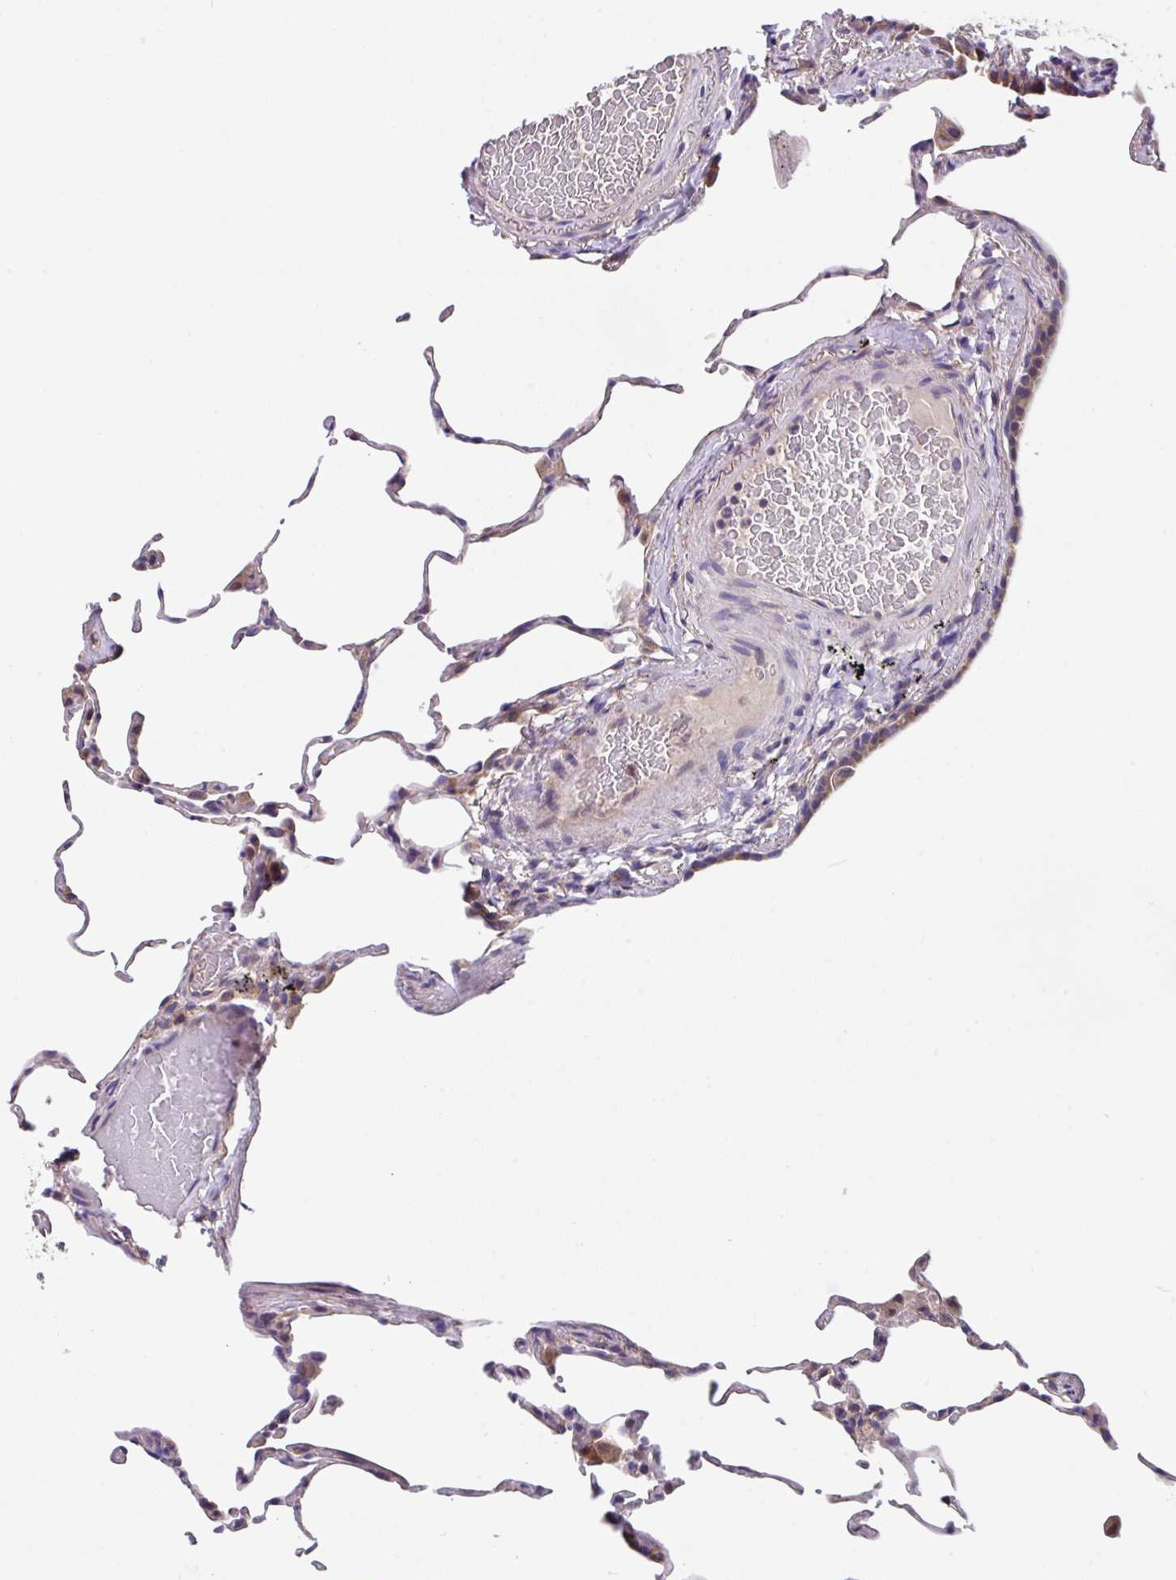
{"staining": {"intensity": "negative", "quantity": "none", "location": "none"}, "tissue": "lung", "cell_type": "Alveolar cells", "image_type": "normal", "snomed": [{"axis": "morphology", "description": "Normal tissue, NOS"}, {"axis": "topography", "description": "Lung"}], "caption": "Alveolar cells are negative for protein expression in normal human lung. (DAB immunohistochemistry, high magnification).", "gene": "EIF4B", "patient": {"sex": "female", "age": 57}}